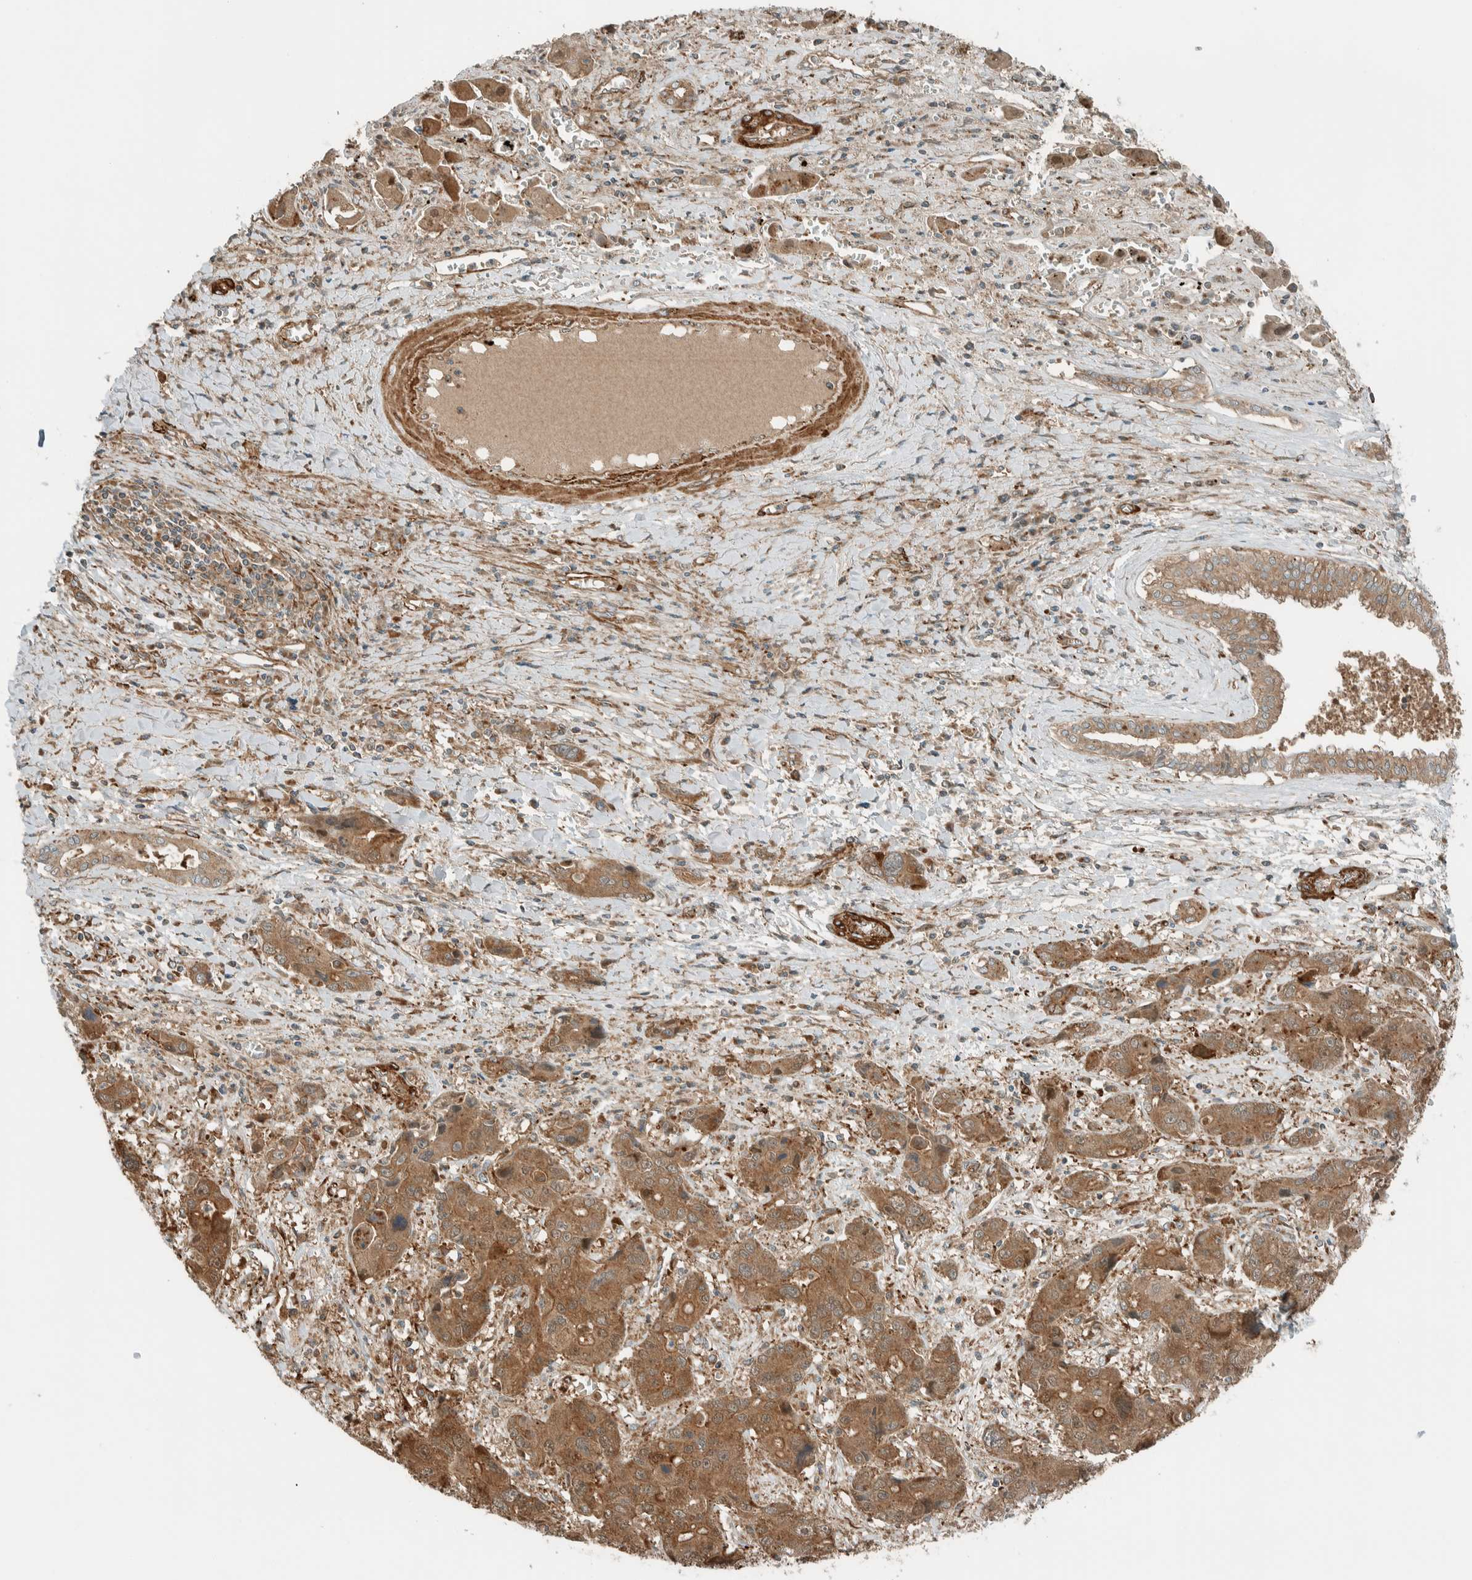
{"staining": {"intensity": "moderate", "quantity": ">75%", "location": "cytoplasmic/membranous"}, "tissue": "liver cancer", "cell_type": "Tumor cells", "image_type": "cancer", "snomed": [{"axis": "morphology", "description": "Cholangiocarcinoma"}, {"axis": "topography", "description": "Liver"}], "caption": "Immunohistochemical staining of human liver cancer (cholangiocarcinoma) demonstrates moderate cytoplasmic/membranous protein positivity in about >75% of tumor cells. (Stains: DAB (3,3'-diaminobenzidine) in brown, nuclei in blue, Microscopy: brightfield microscopy at high magnification).", "gene": "EXOC7", "patient": {"sex": "male", "age": 67}}